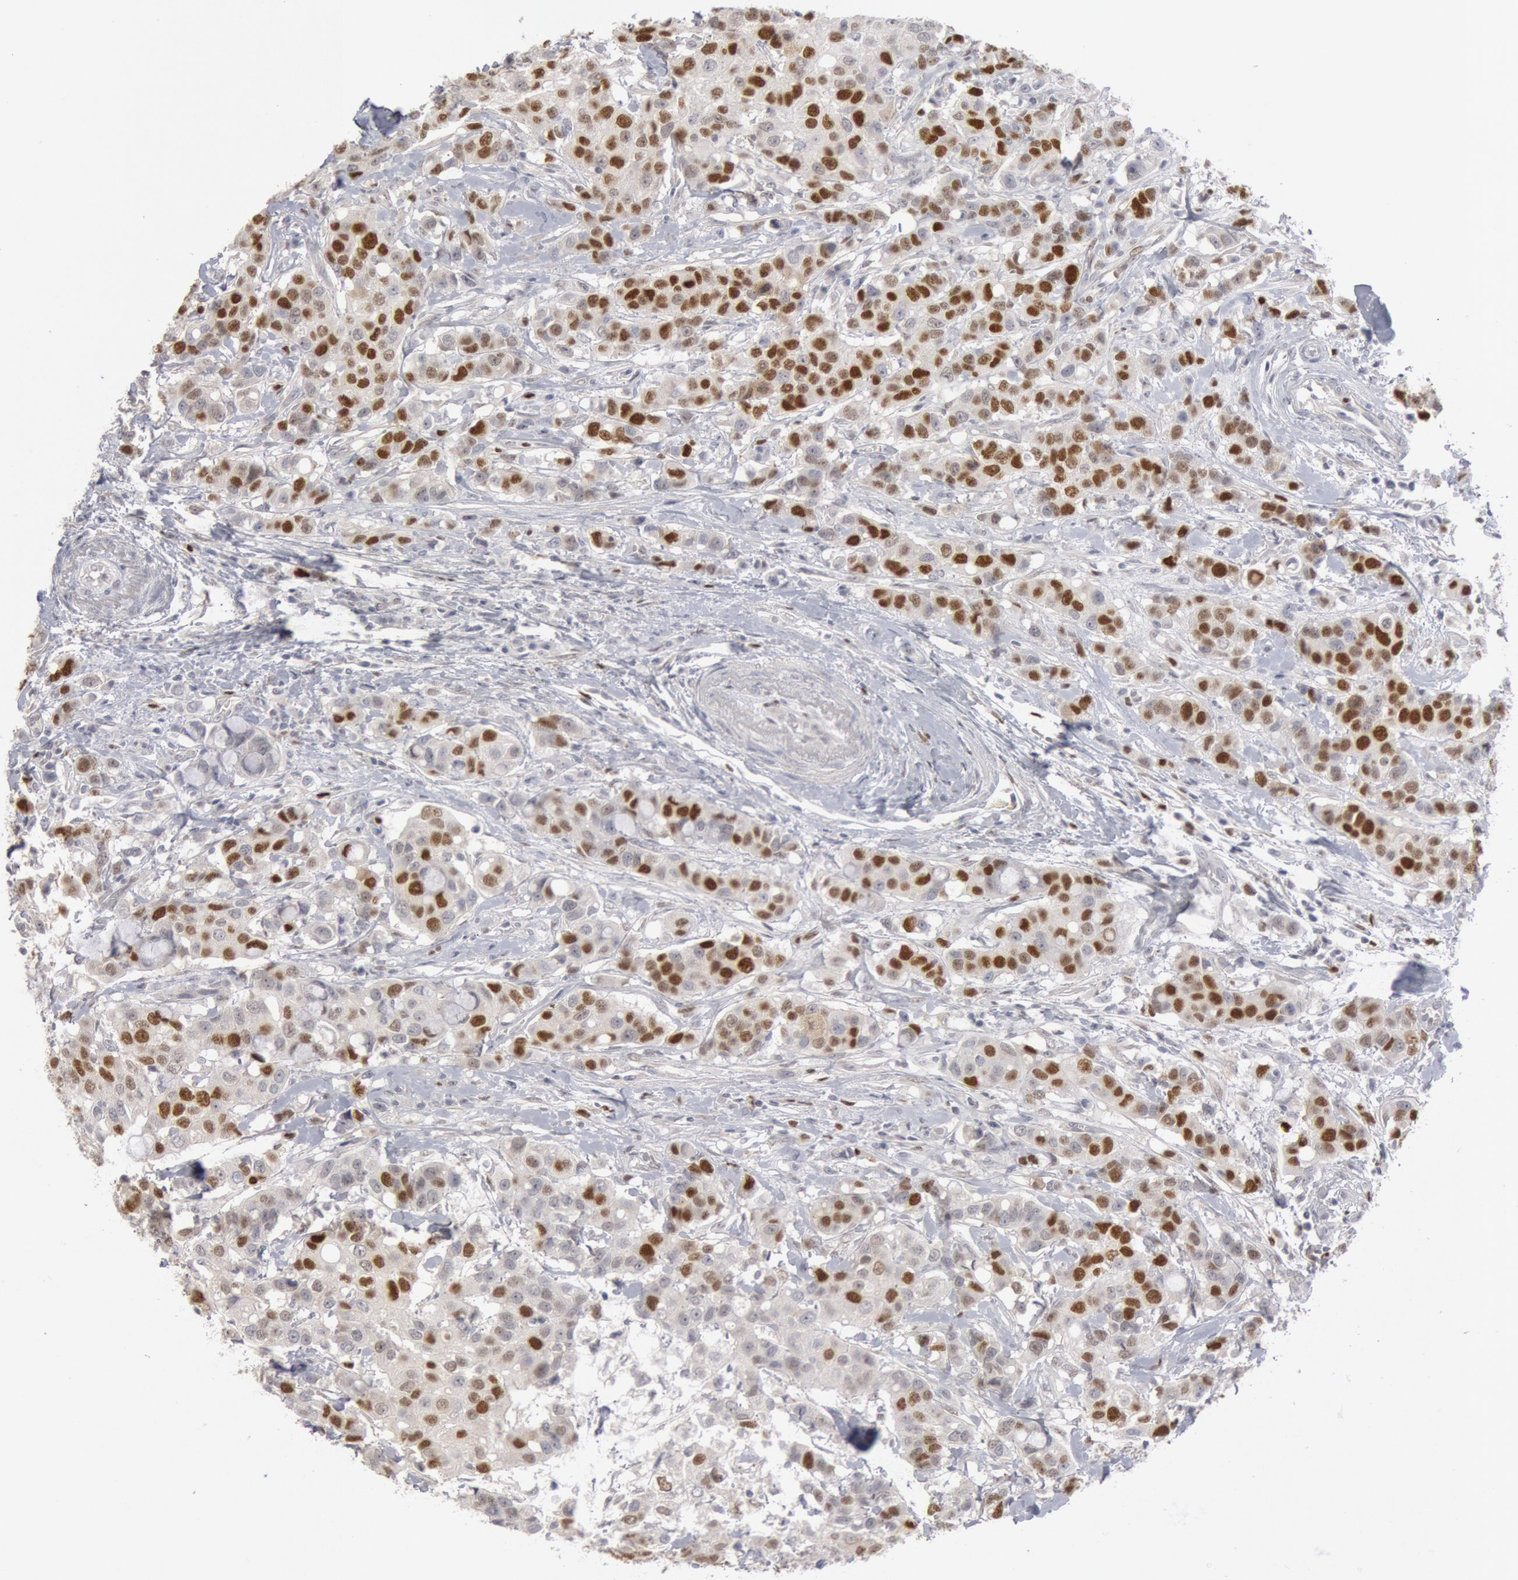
{"staining": {"intensity": "moderate", "quantity": "25%-75%", "location": "nuclear"}, "tissue": "breast cancer", "cell_type": "Tumor cells", "image_type": "cancer", "snomed": [{"axis": "morphology", "description": "Duct carcinoma"}, {"axis": "topography", "description": "Breast"}], "caption": "Protein analysis of breast cancer tissue reveals moderate nuclear expression in about 25%-75% of tumor cells.", "gene": "WDHD1", "patient": {"sex": "female", "age": 27}}